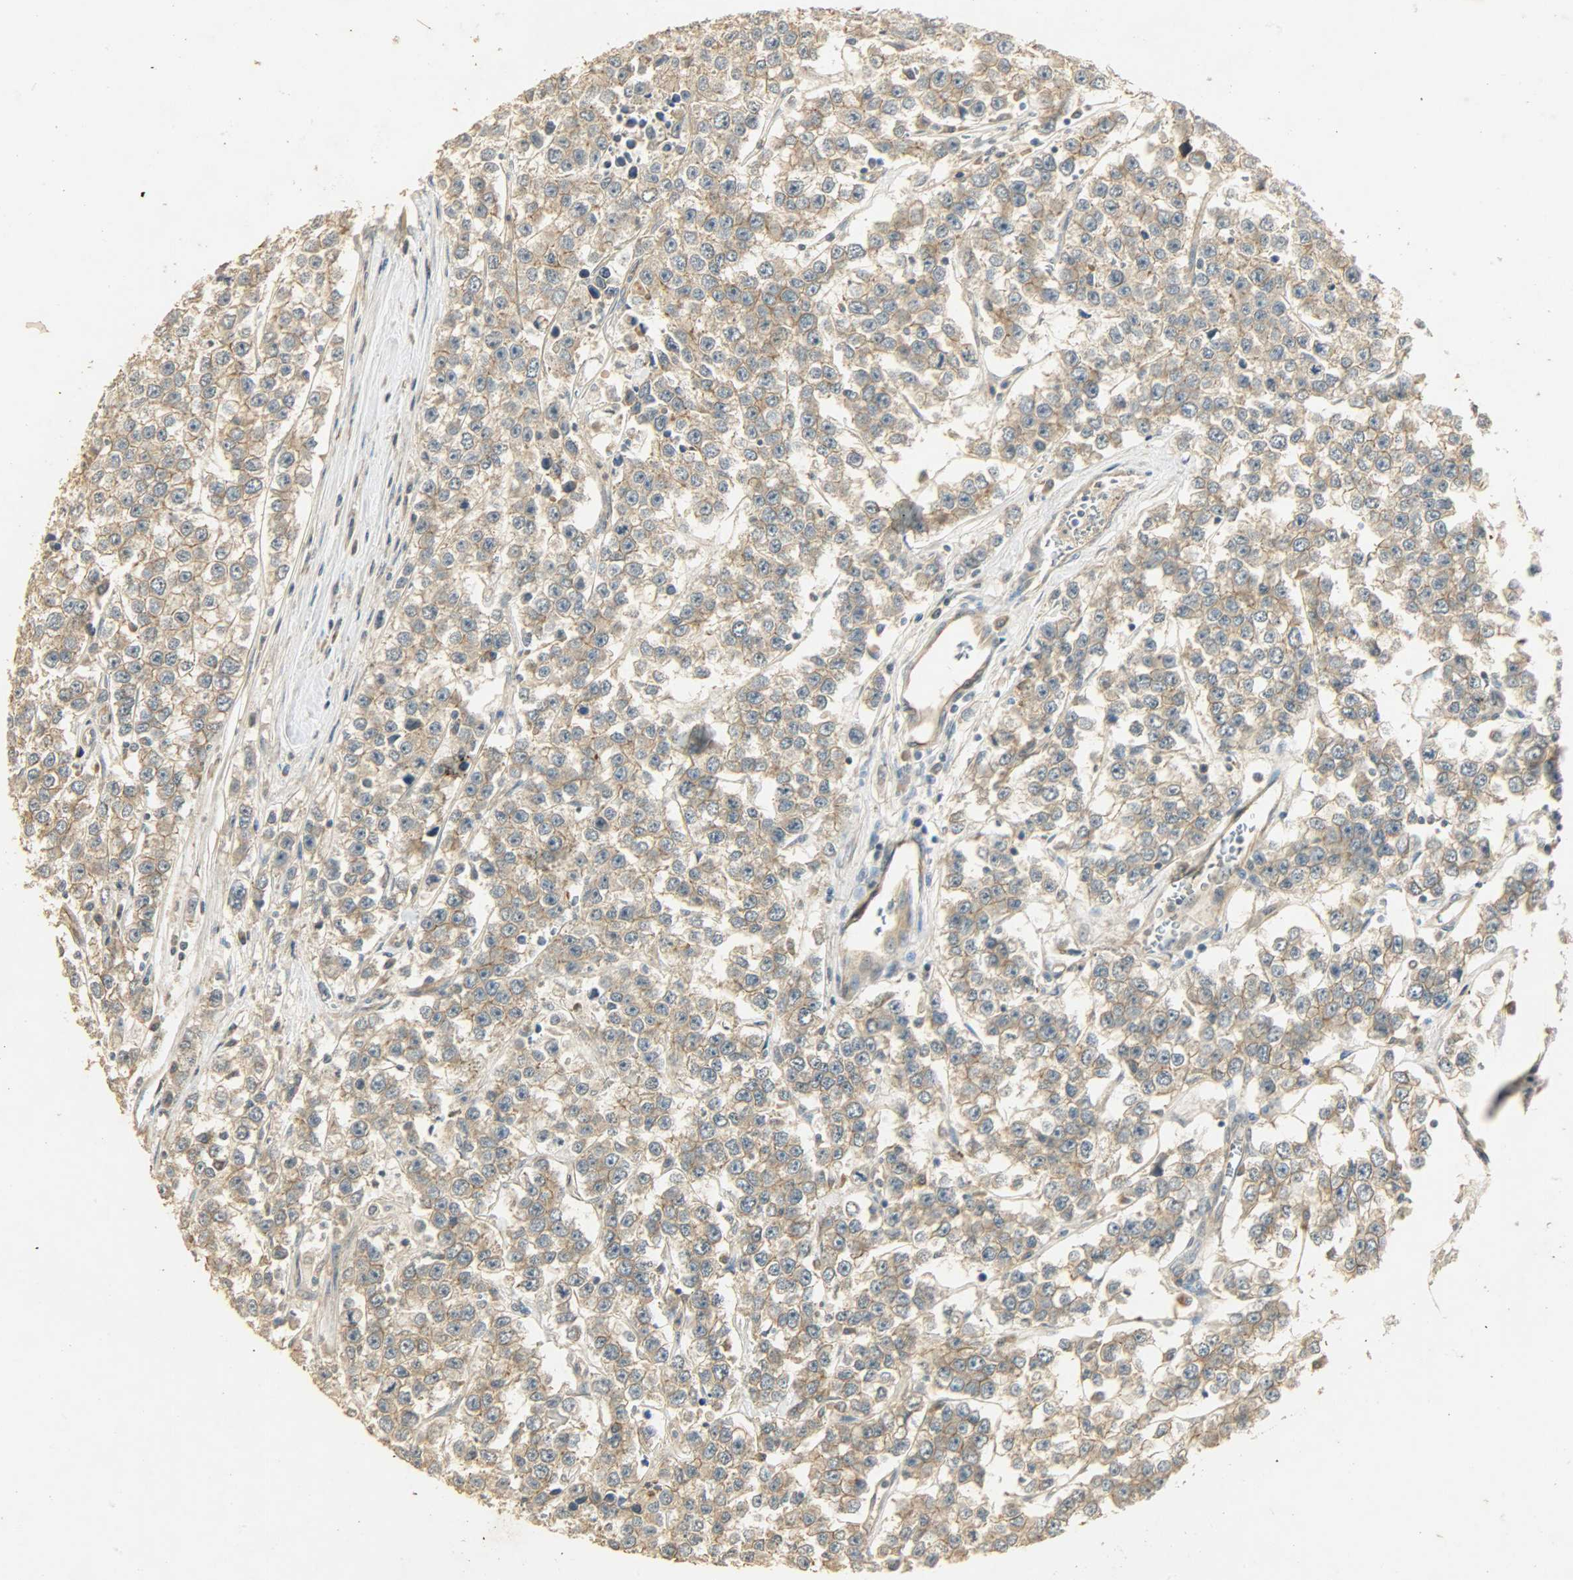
{"staining": {"intensity": "moderate", "quantity": ">75%", "location": "cytoplasmic/membranous"}, "tissue": "testis cancer", "cell_type": "Tumor cells", "image_type": "cancer", "snomed": [{"axis": "morphology", "description": "Seminoma, NOS"}, {"axis": "morphology", "description": "Carcinoma, Embryonal, NOS"}, {"axis": "topography", "description": "Testis"}], "caption": "The histopathology image exhibits immunohistochemical staining of seminoma (testis). There is moderate cytoplasmic/membranous positivity is identified in approximately >75% of tumor cells.", "gene": "ATP2B1", "patient": {"sex": "male", "age": 52}}